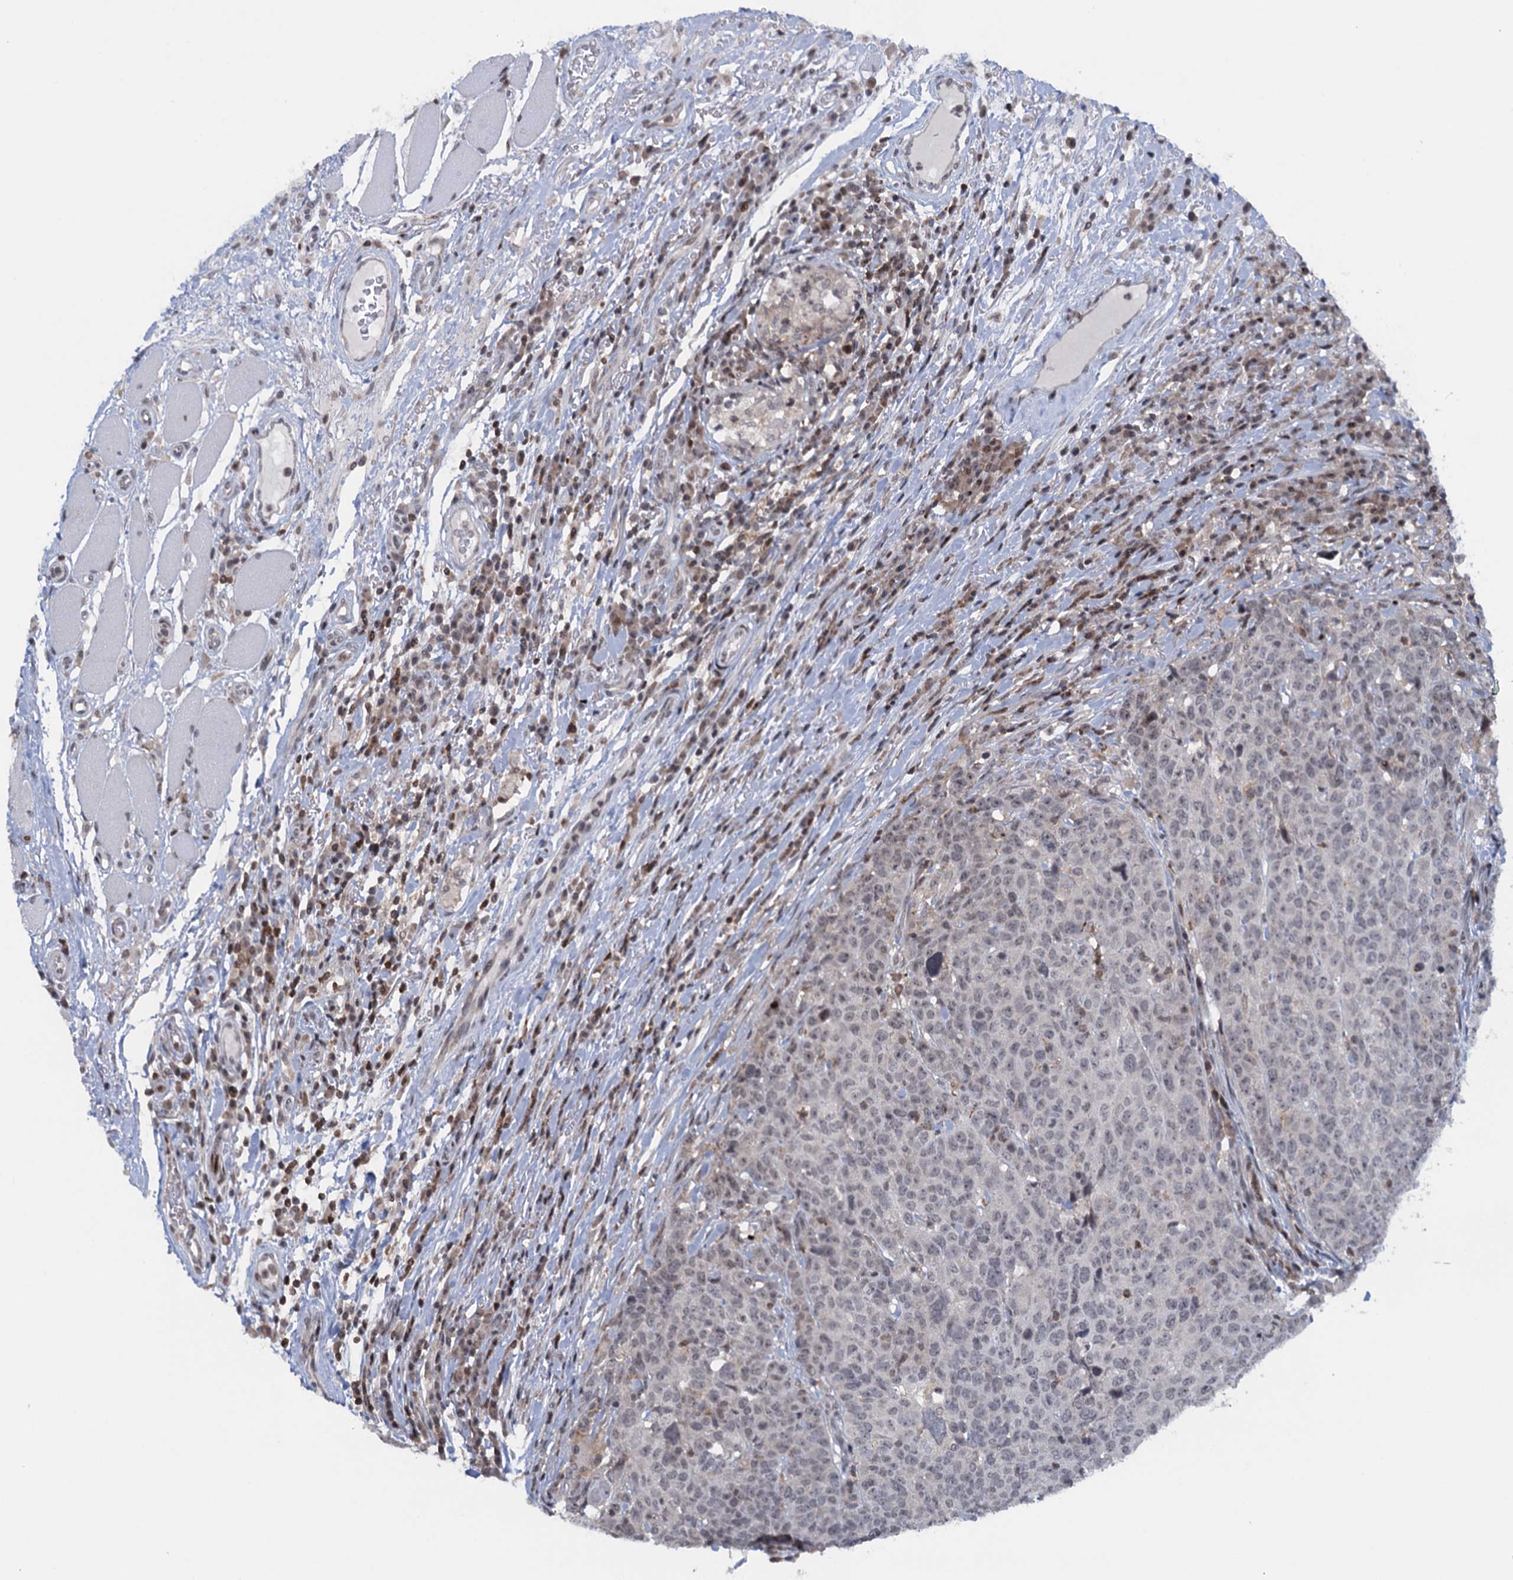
{"staining": {"intensity": "negative", "quantity": "none", "location": "none"}, "tissue": "head and neck cancer", "cell_type": "Tumor cells", "image_type": "cancer", "snomed": [{"axis": "morphology", "description": "Squamous cell carcinoma, NOS"}, {"axis": "topography", "description": "Head-Neck"}], "caption": "Histopathology image shows no significant protein staining in tumor cells of head and neck cancer (squamous cell carcinoma).", "gene": "FYB1", "patient": {"sex": "male", "age": 66}}